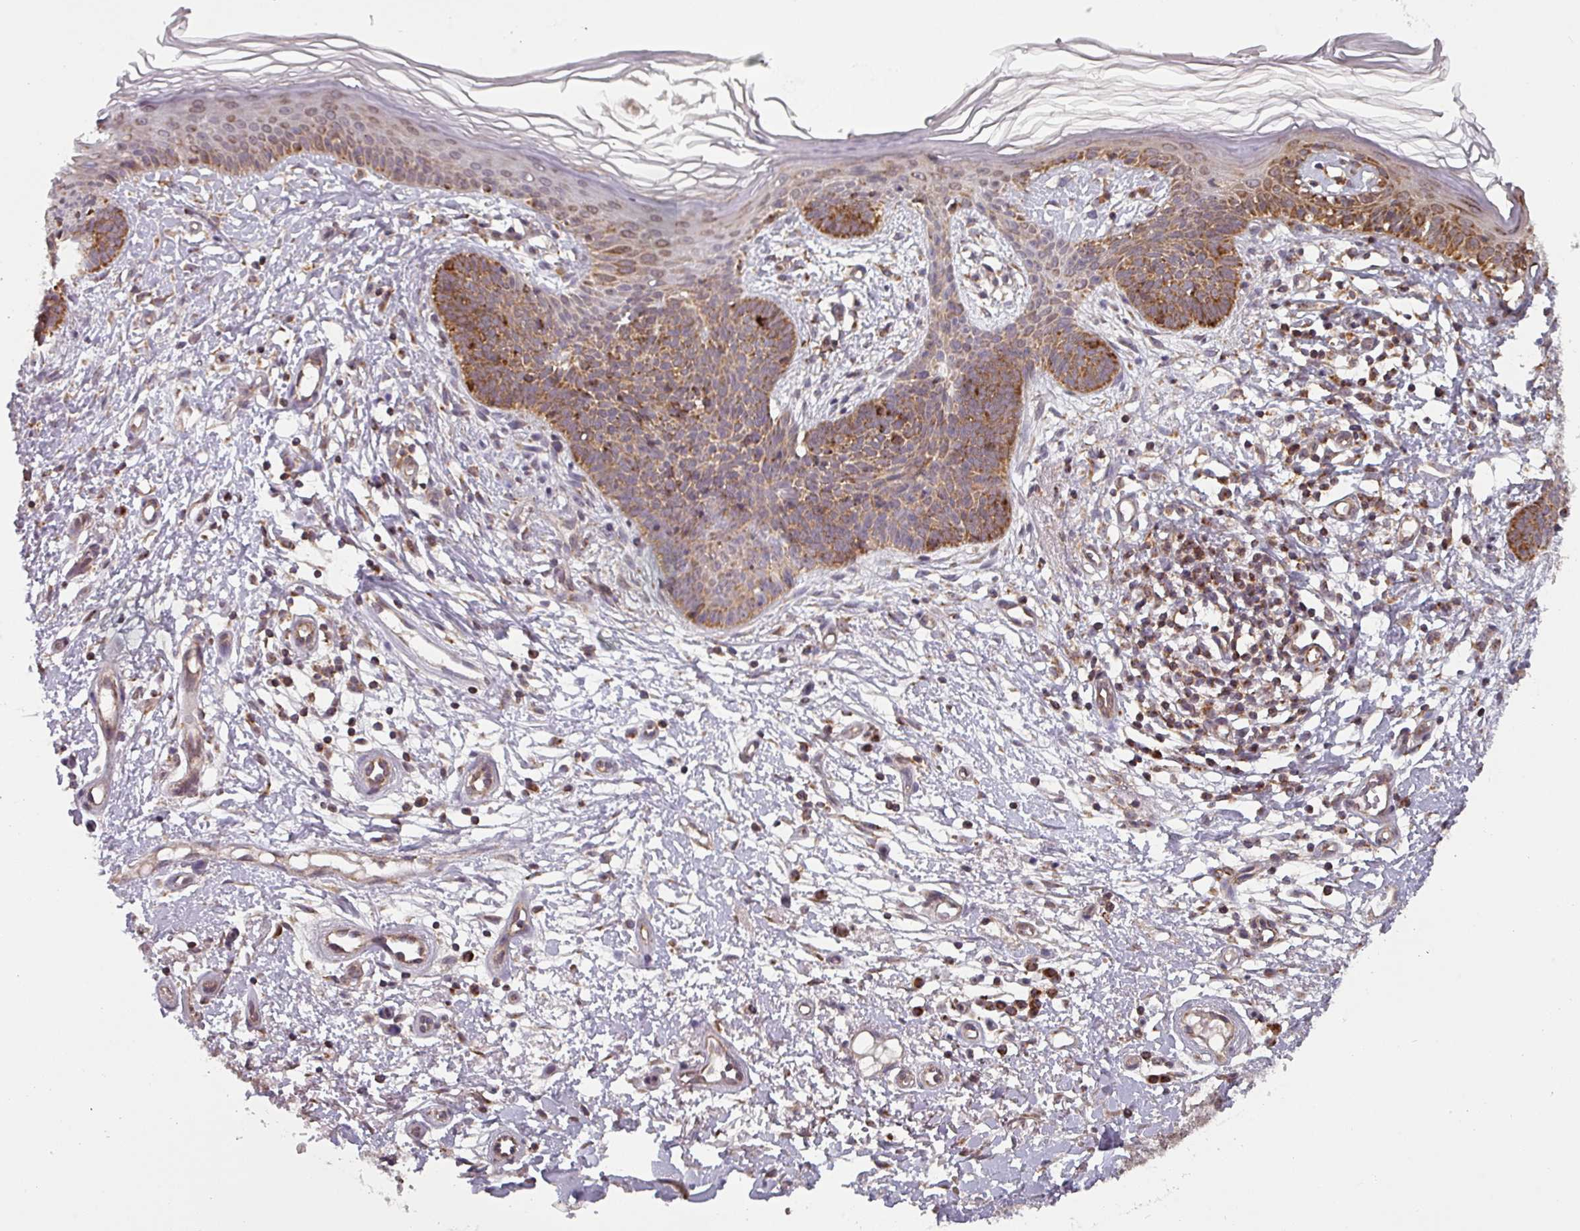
{"staining": {"intensity": "moderate", "quantity": ">75%", "location": "cytoplasmic/membranous"}, "tissue": "skin cancer", "cell_type": "Tumor cells", "image_type": "cancer", "snomed": [{"axis": "morphology", "description": "Basal cell carcinoma"}, {"axis": "topography", "description": "Skin"}], "caption": "Moderate cytoplasmic/membranous expression is appreciated in about >75% of tumor cells in basal cell carcinoma (skin). The staining is performed using DAB (3,3'-diaminobenzidine) brown chromogen to label protein expression. The nuclei are counter-stained blue using hematoxylin.", "gene": "MRPS16", "patient": {"sex": "male", "age": 78}}